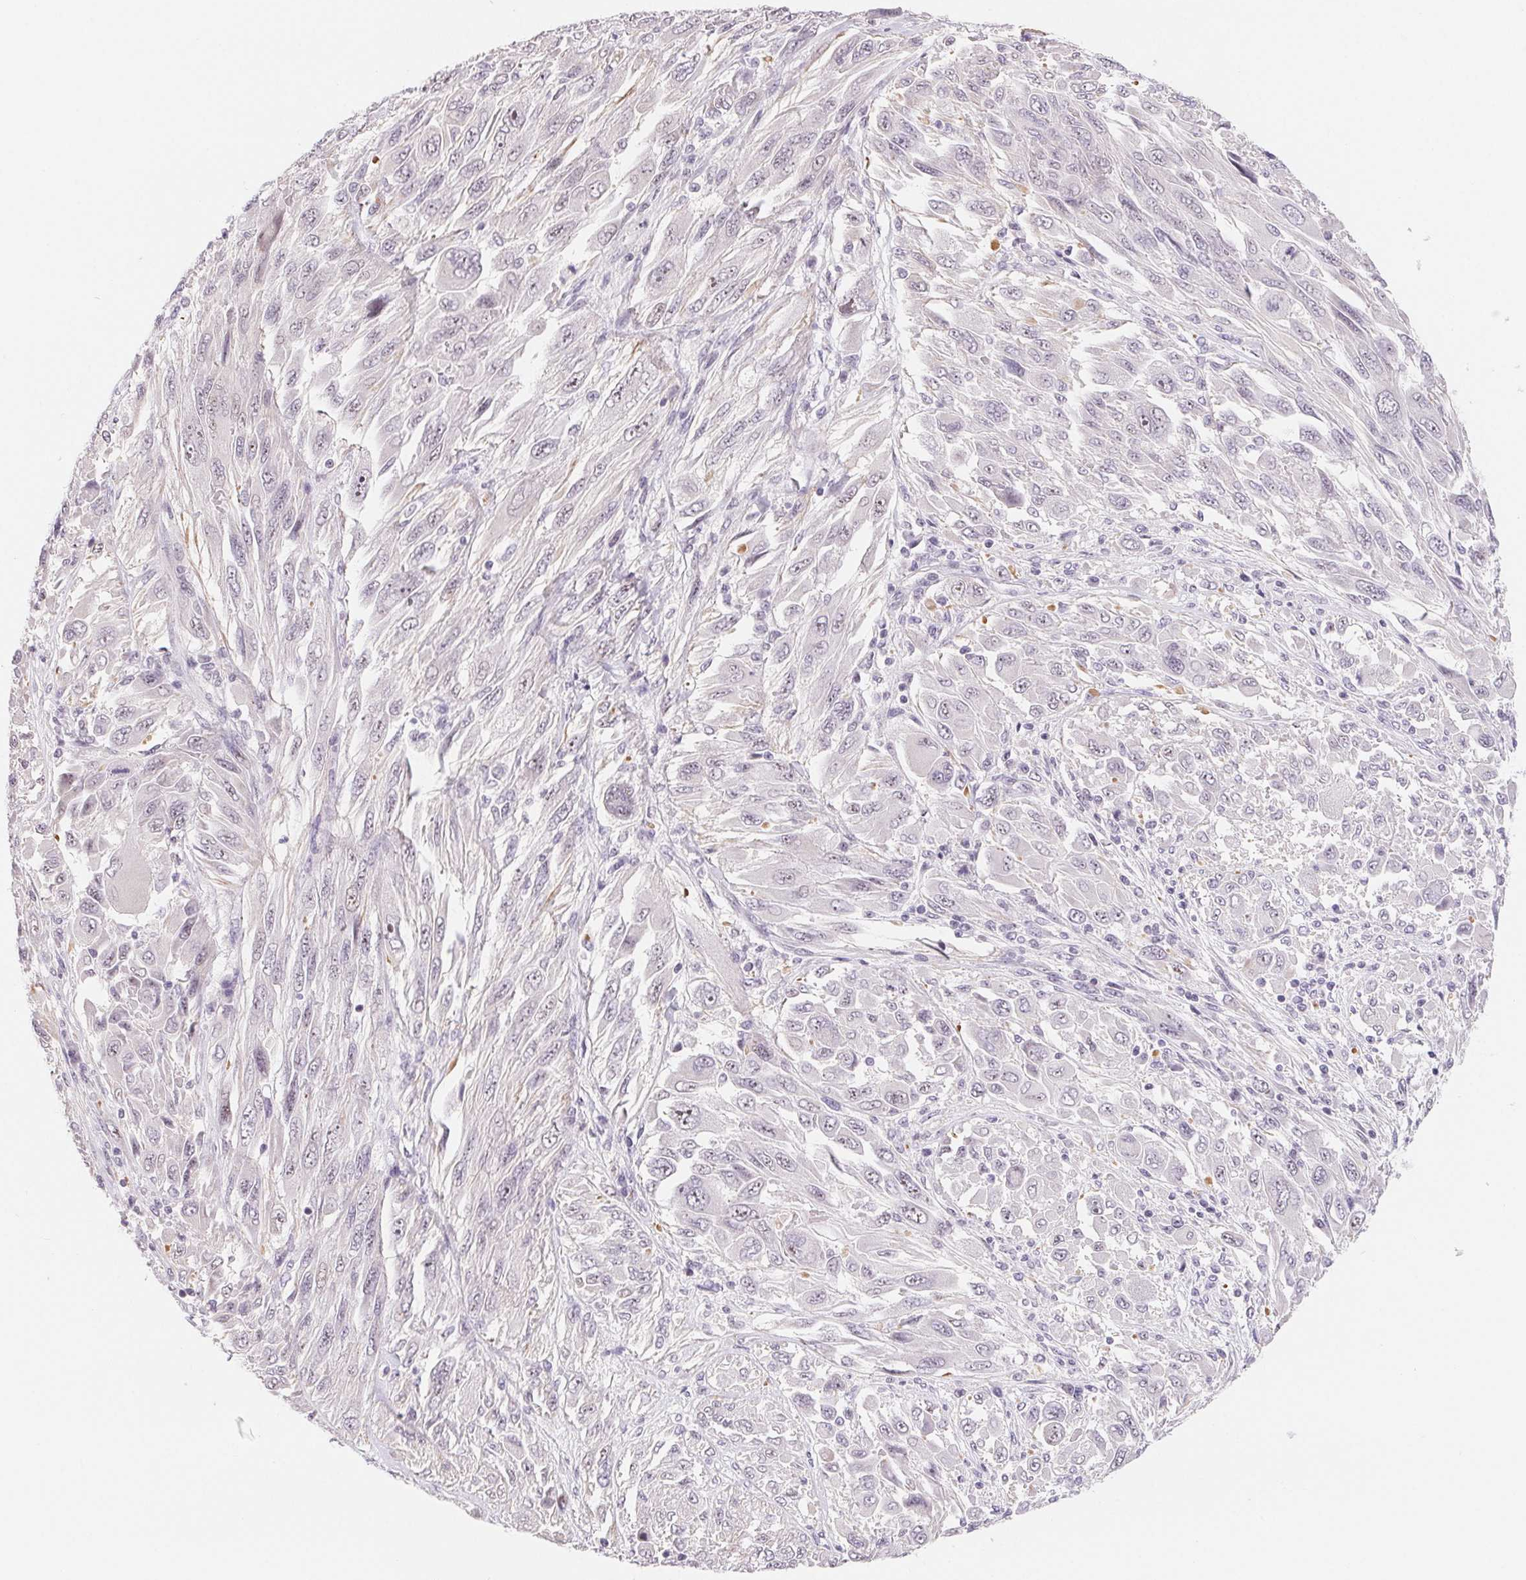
{"staining": {"intensity": "negative", "quantity": "none", "location": "none"}, "tissue": "melanoma", "cell_type": "Tumor cells", "image_type": "cancer", "snomed": [{"axis": "morphology", "description": "Malignant melanoma, NOS"}, {"axis": "topography", "description": "Skin"}], "caption": "This is an immunohistochemistry micrograph of malignant melanoma. There is no positivity in tumor cells.", "gene": "LCA5L", "patient": {"sex": "female", "age": 91}}